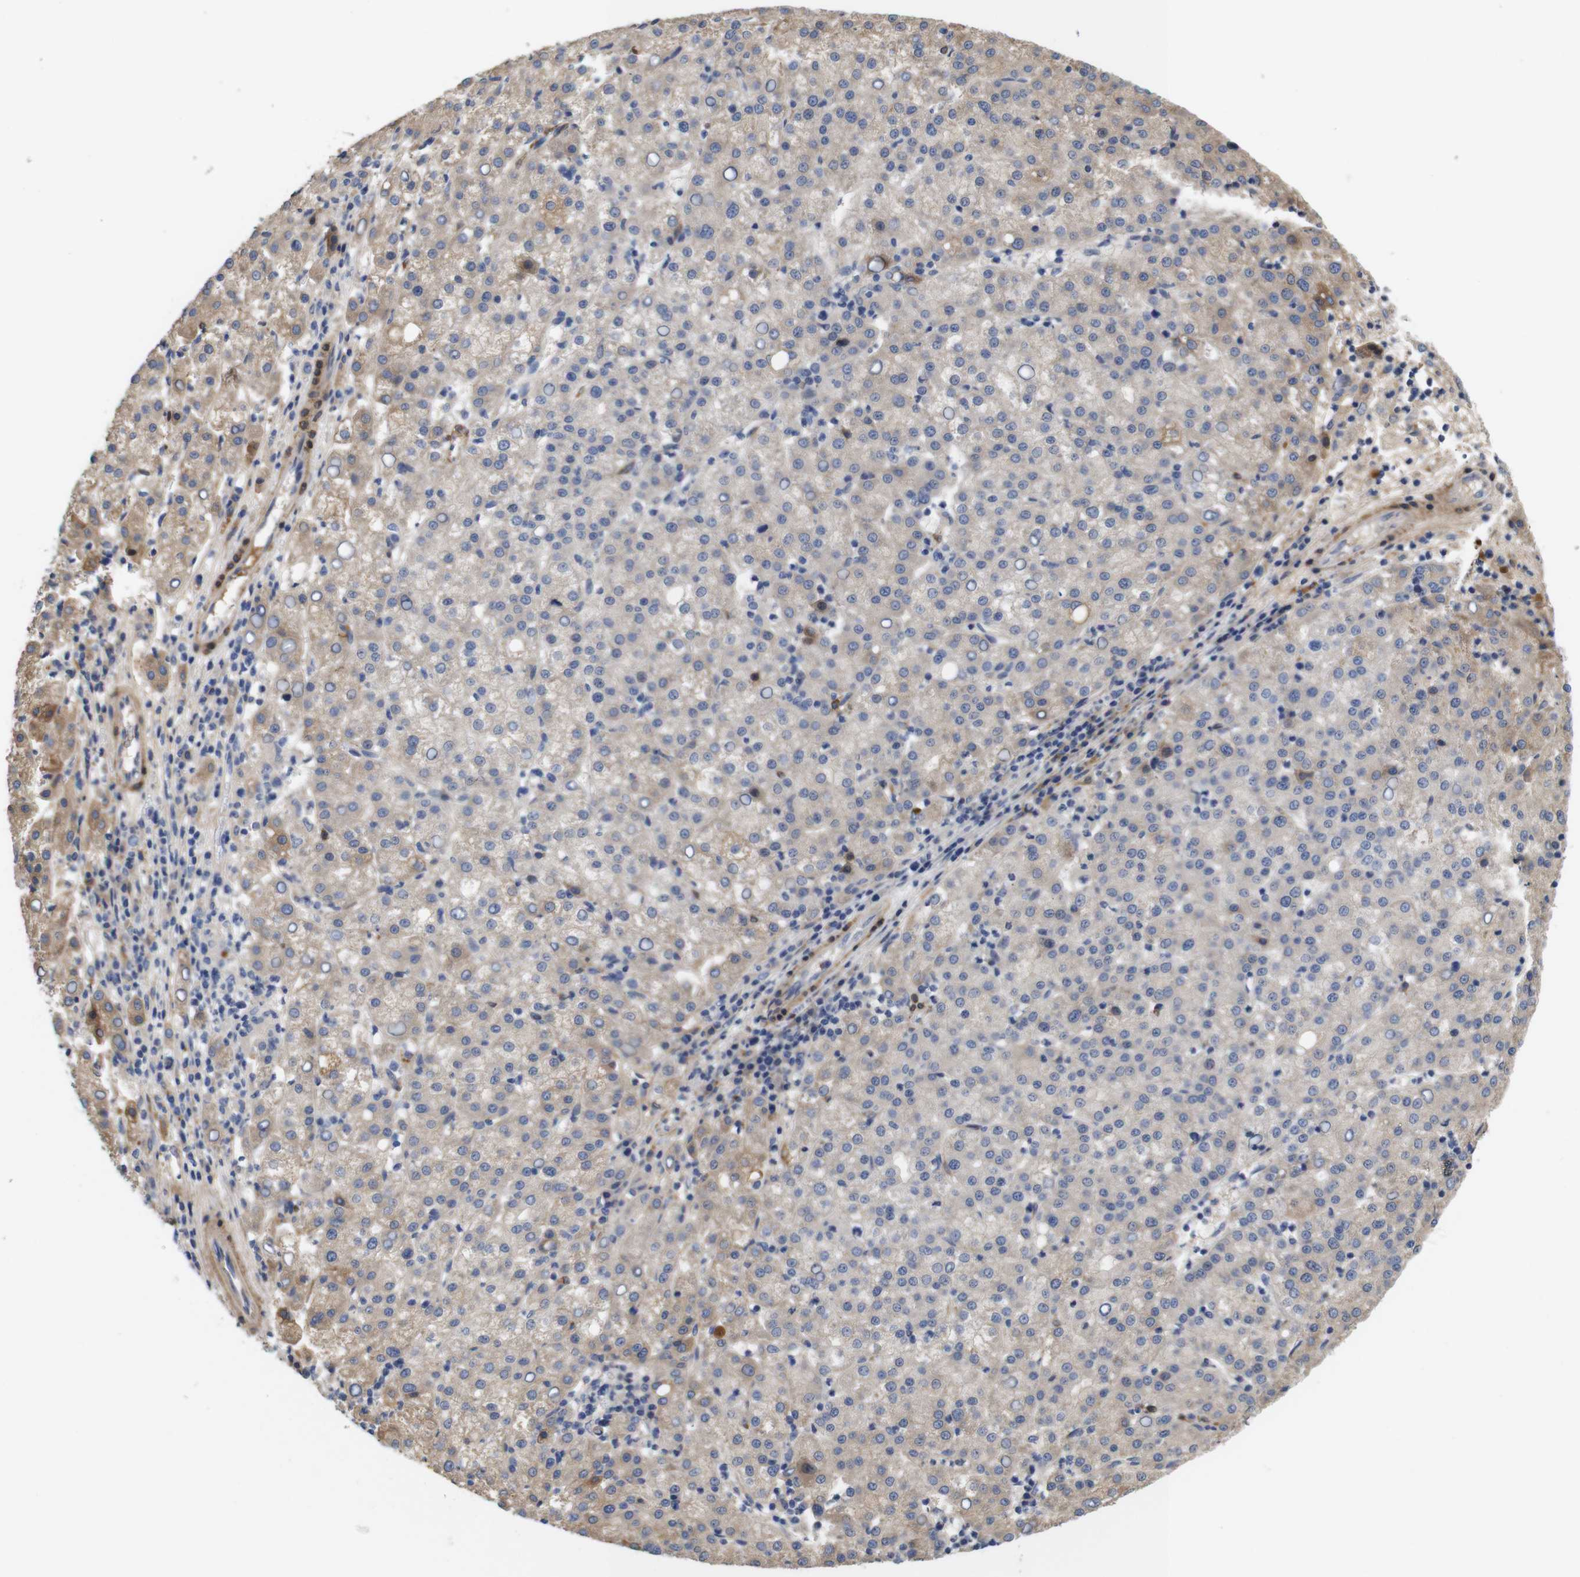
{"staining": {"intensity": "weak", "quantity": "<25%", "location": "cytoplasmic/membranous"}, "tissue": "liver cancer", "cell_type": "Tumor cells", "image_type": "cancer", "snomed": [{"axis": "morphology", "description": "Carcinoma, Hepatocellular, NOS"}, {"axis": "topography", "description": "Liver"}], "caption": "Protein analysis of liver cancer exhibits no significant staining in tumor cells.", "gene": "SPRY3", "patient": {"sex": "female", "age": 58}}